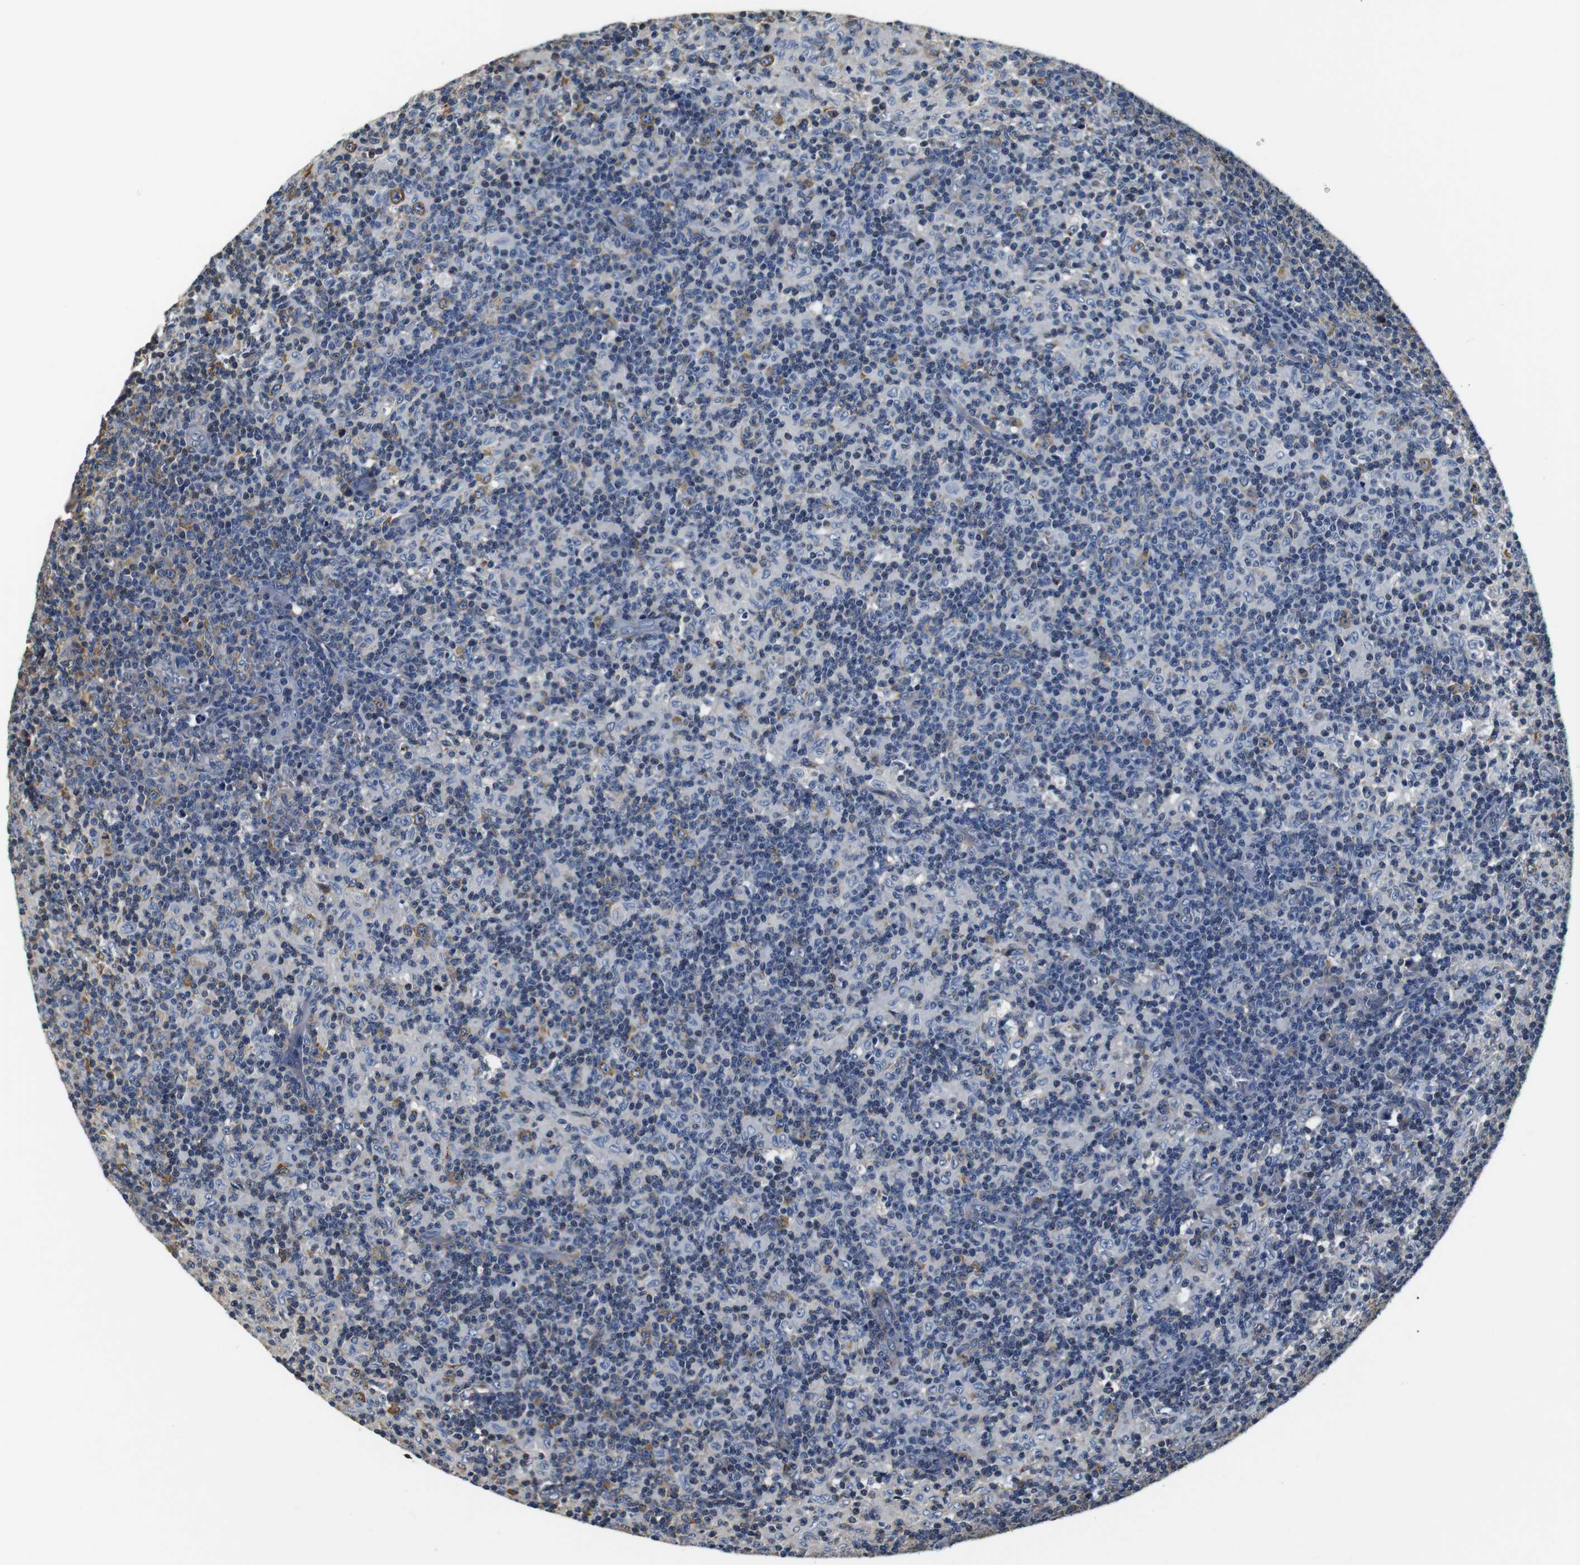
{"staining": {"intensity": "moderate", "quantity": "<25%", "location": "cytoplasmic/membranous"}, "tissue": "lymph node", "cell_type": "Germinal center cells", "image_type": "normal", "snomed": [{"axis": "morphology", "description": "Normal tissue, NOS"}, {"axis": "morphology", "description": "Inflammation, NOS"}, {"axis": "topography", "description": "Lymph node"}], "caption": "Human lymph node stained with a brown dye displays moderate cytoplasmic/membranous positive expression in approximately <25% of germinal center cells.", "gene": "COL1A1", "patient": {"sex": "male", "age": 55}}